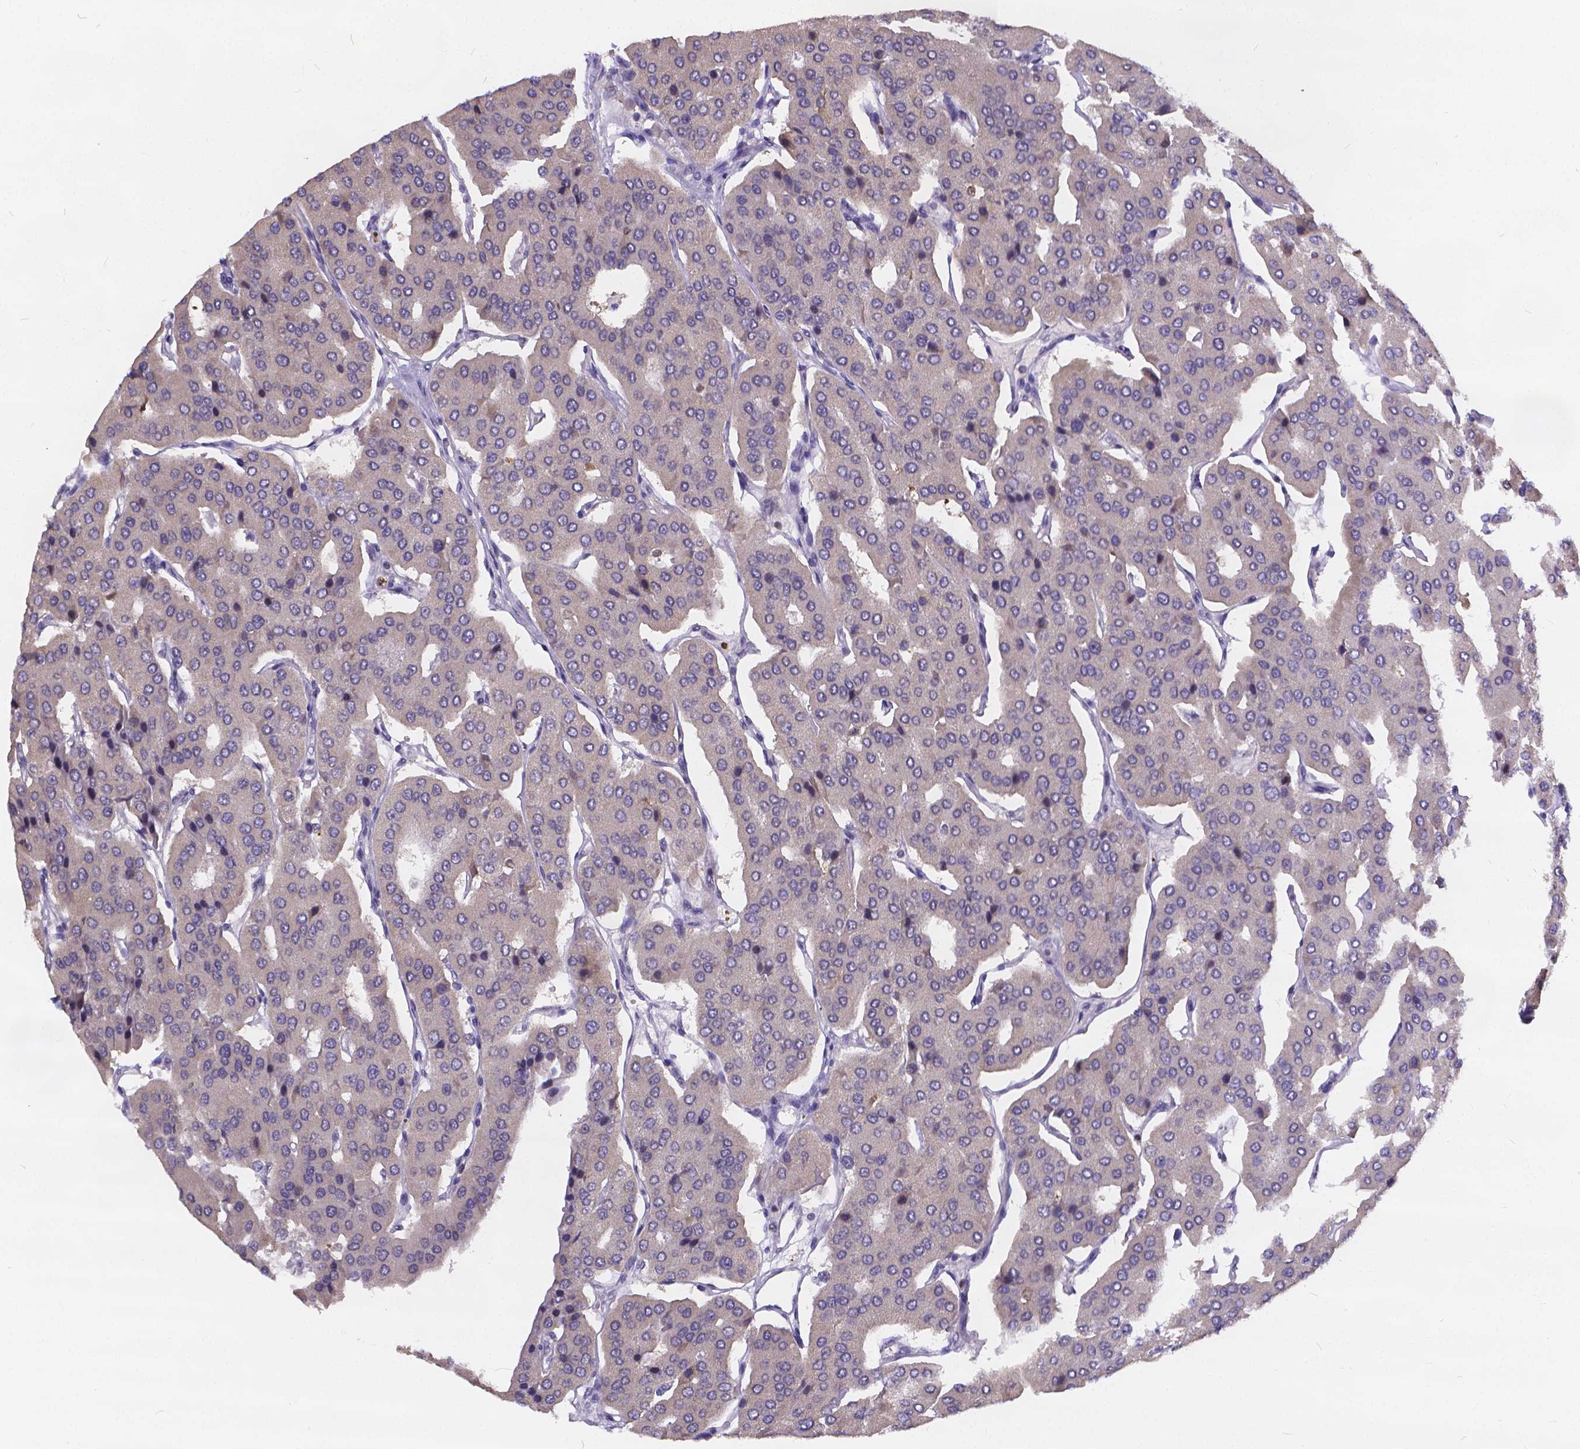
{"staining": {"intensity": "negative", "quantity": "none", "location": "none"}, "tissue": "parathyroid gland", "cell_type": "Glandular cells", "image_type": "normal", "snomed": [{"axis": "morphology", "description": "Normal tissue, NOS"}, {"axis": "morphology", "description": "Adenoma, NOS"}, {"axis": "topography", "description": "Parathyroid gland"}], "caption": "The histopathology image displays no significant staining in glandular cells of parathyroid gland.", "gene": "GLRB", "patient": {"sex": "female", "age": 86}}